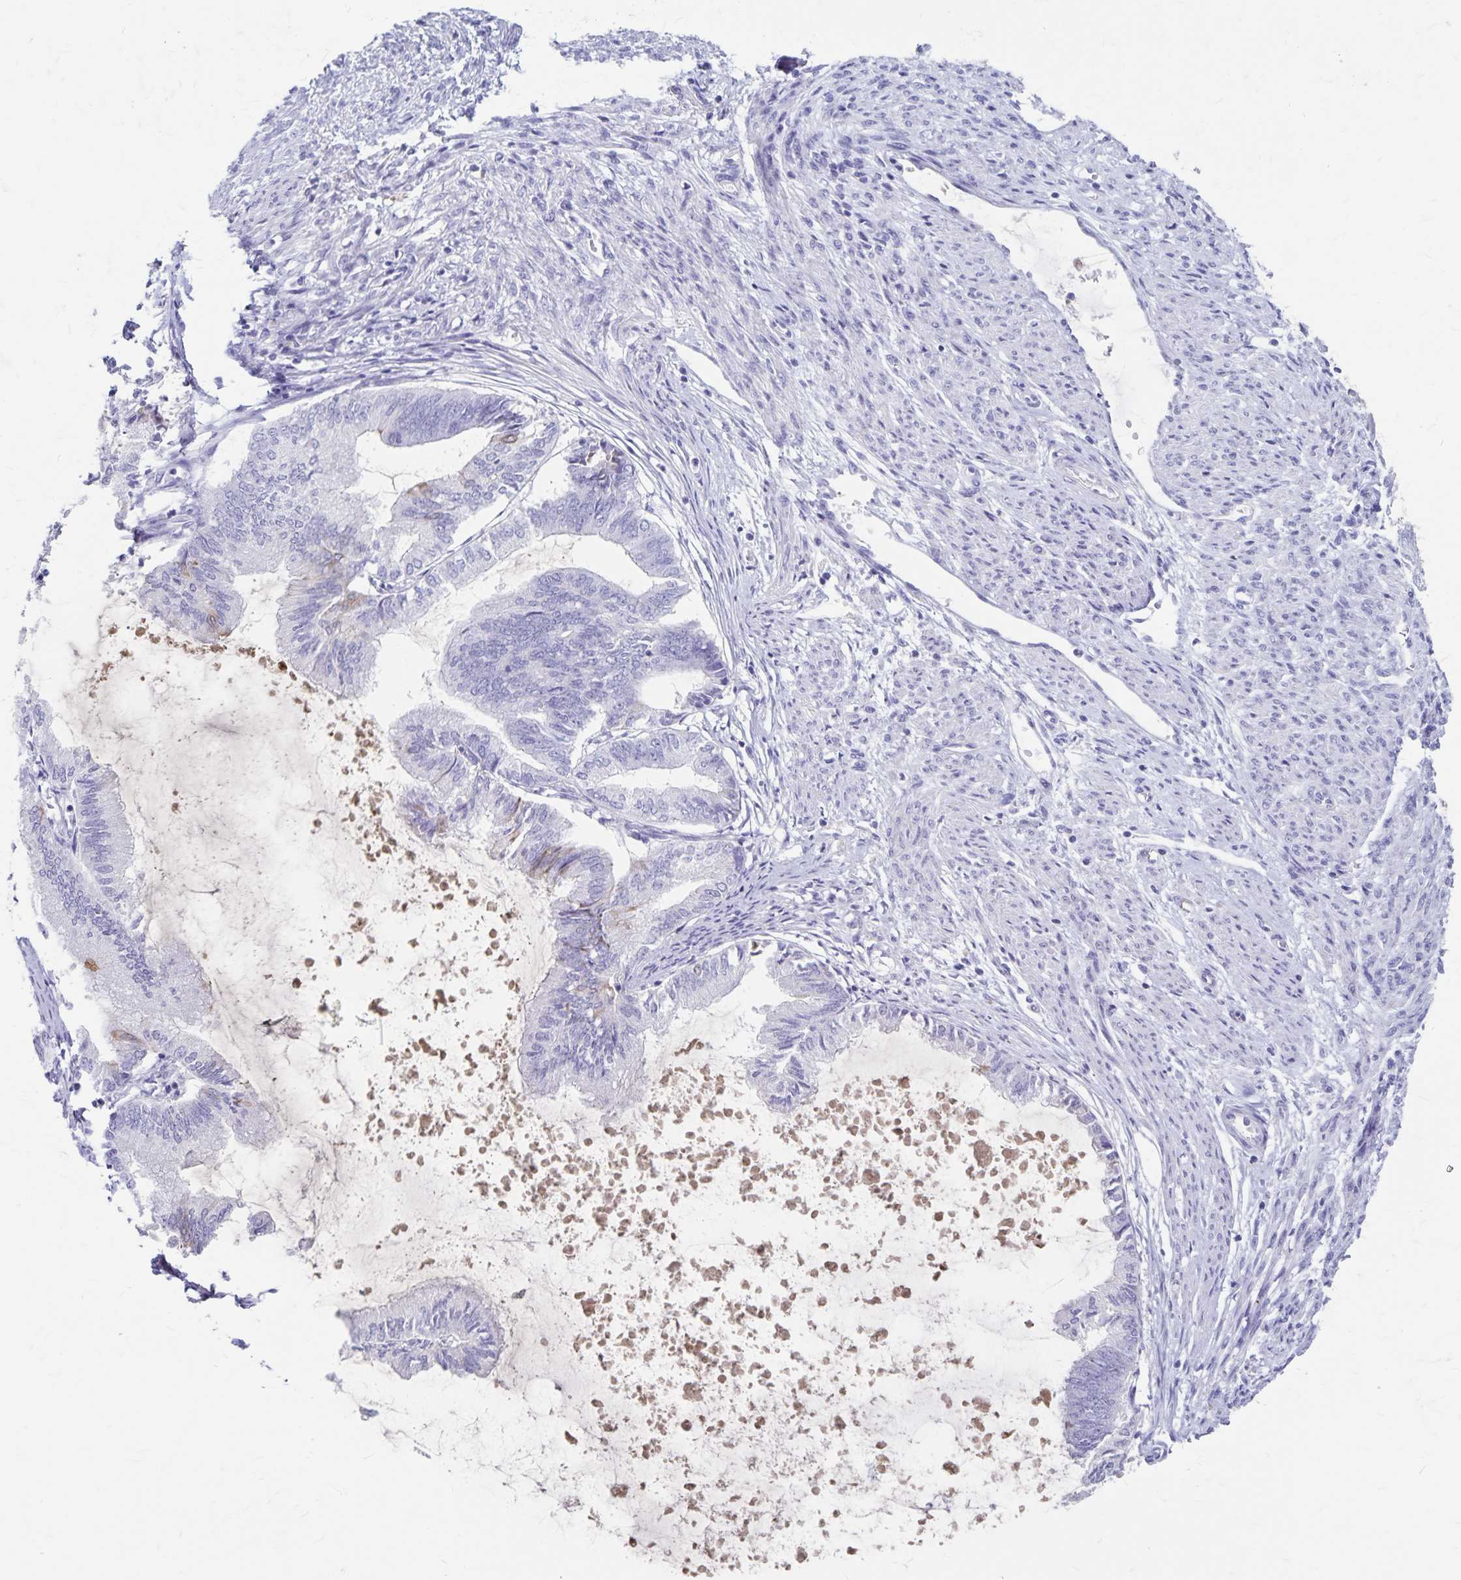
{"staining": {"intensity": "negative", "quantity": "none", "location": "none"}, "tissue": "endometrial cancer", "cell_type": "Tumor cells", "image_type": "cancer", "snomed": [{"axis": "morphology", "description": "Adenocarcinoma, NOS"}, {"axis": "topography", "description": "Endometrium"}], "caption": "A histopathology image of human endometrial adenocarcinoma is negative for staining in tumor cells. (Stains: DAB immunohistochemistry with hematoxylin counter stain, Microscopy: brightfield microscopy at high magnification).", "gene": "GPBAR1", "patient": {"sex": "female", "age": 86}}